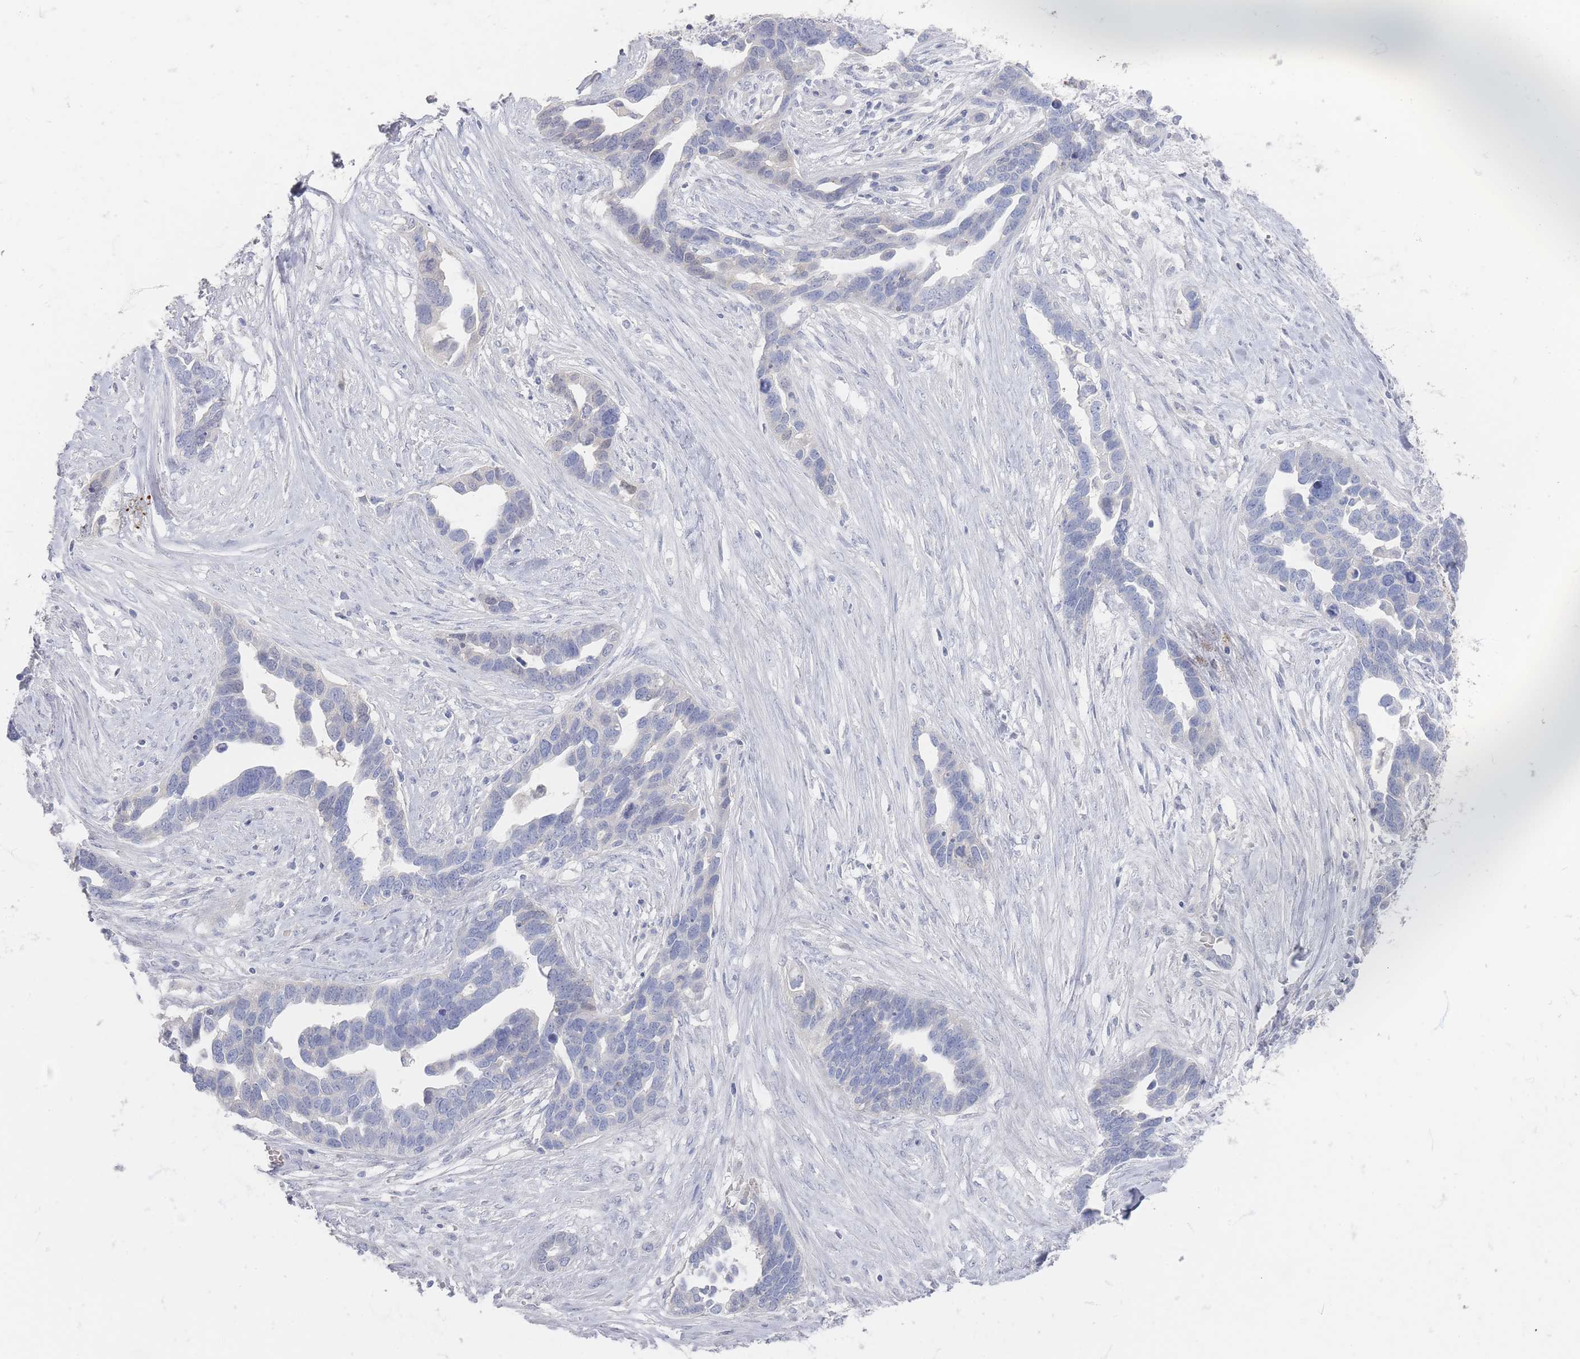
{"staining": {"intensity": "negative", "quantity": "none", "location": "none"}, "tissue": "ovarian cancer", "cell_type": "Tumor cells", "image_type": "cancer", "snomed": [{"axis": "morphology", "description": "Cystadenocarcinoma, serous, NOS"}, {"axis": "topography", "description": "Ovary"}], "caption": "IHC of ovarian cancer displays no positivity in tumor cells. The staining is performed using DAB (3,3'-diaminobenzidine) brown chromogen with nuclei counter-stained in using hematoxylin.", "gene": "HELZ2", "patient": {"sex": "female", "age": 54}}